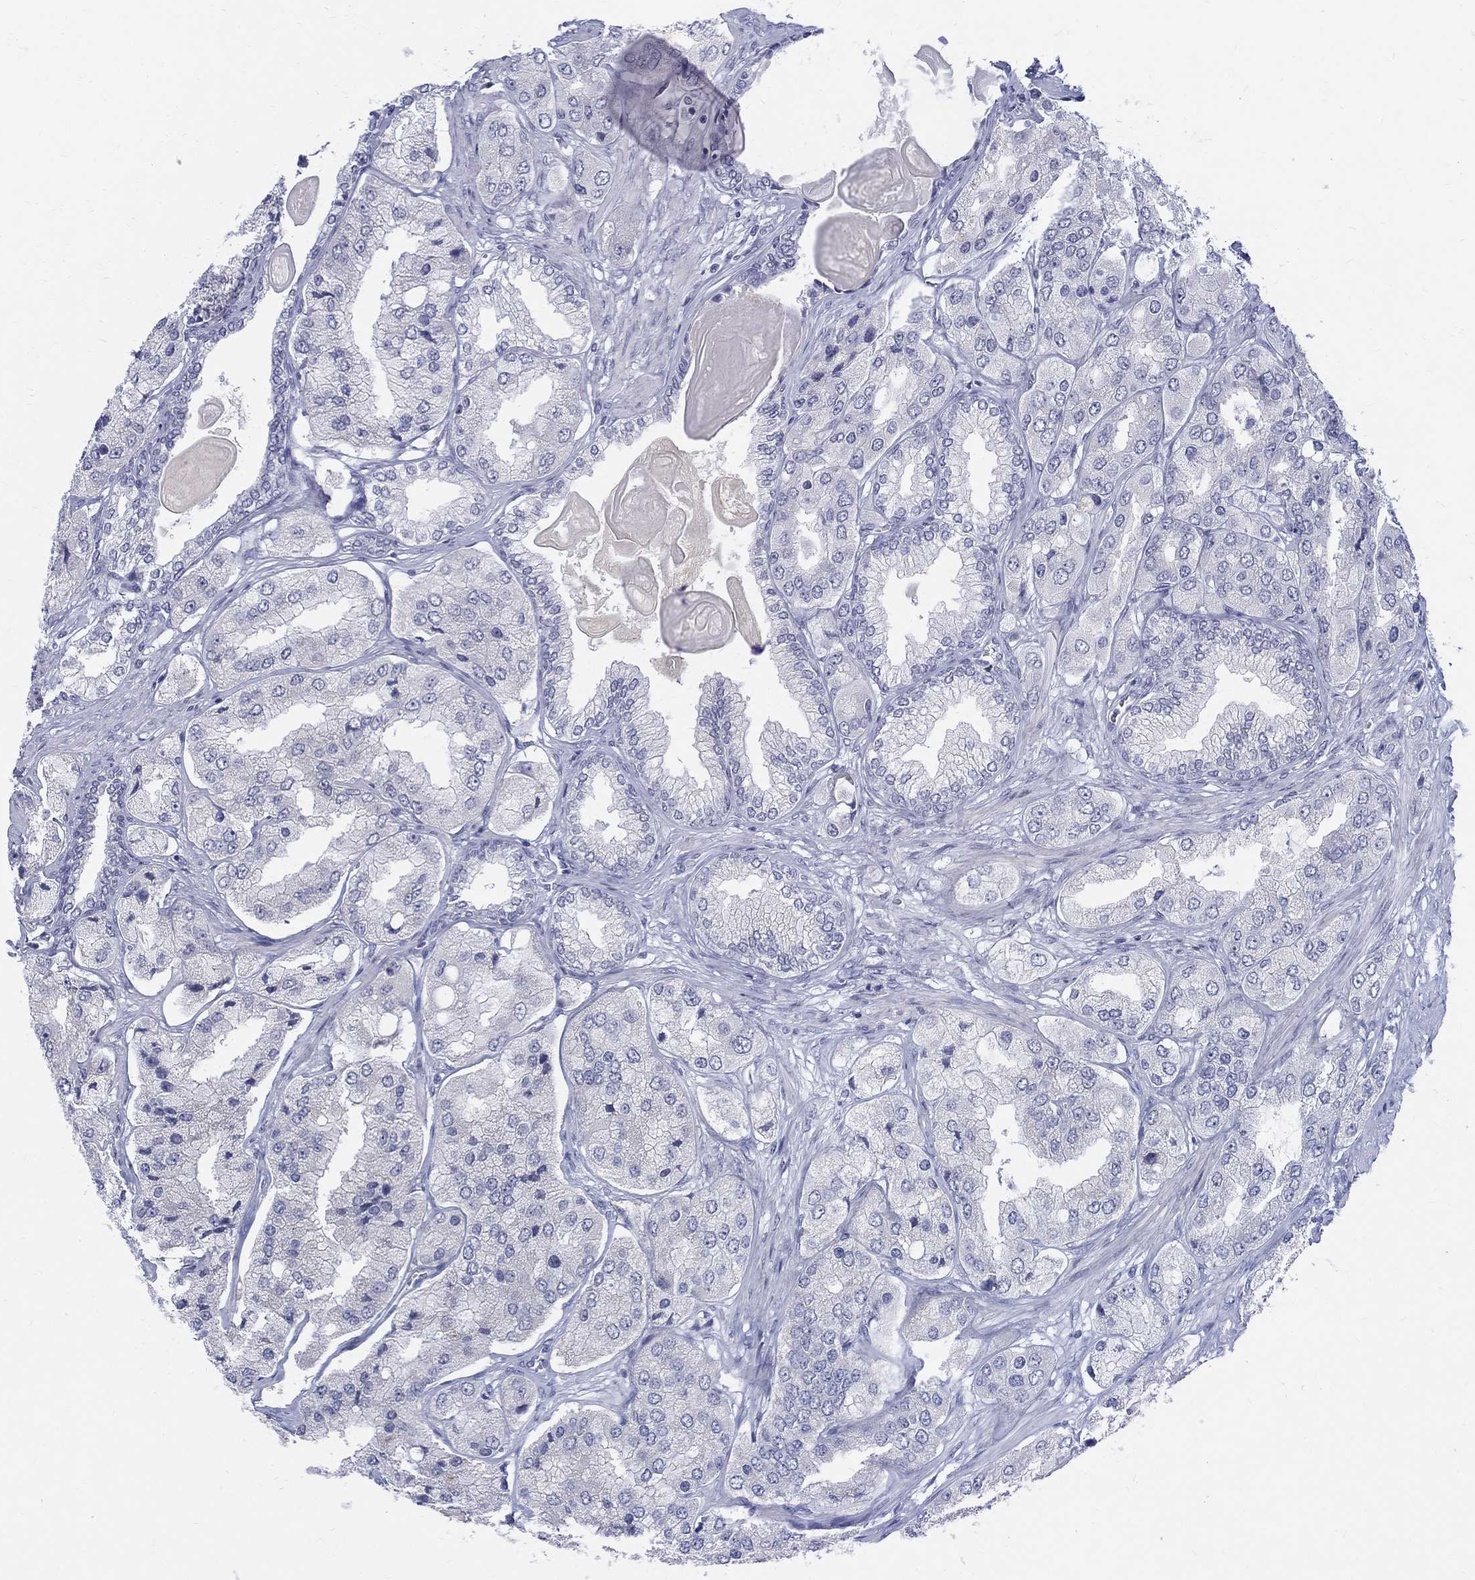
{"staining": {"intensity": "negative", "quantity": "none", "location": "none"}, "tissue": "prostate cancer", "cell_type": "Tumor cells", "image_type": "cancer", "snomed": [{"axis": "morphology", "description": "Adenocarcinoma, Low grade"}, {"axis": "topography", "description": "Prostate"}], "caption": "Prostate cancer (low-grade adenocarcinoma) was stained to show a protein in brown. There is no significant positivity in tumor cells. (Stains: DAB (3,3'-diaminobenzidine) immunohistochemistry with hematoxylin counter stain, Microscopy: brightfield microscopy at high magnification).", "gene": "MAGEB6", "patient": {"sex": "male", "age": 69}}